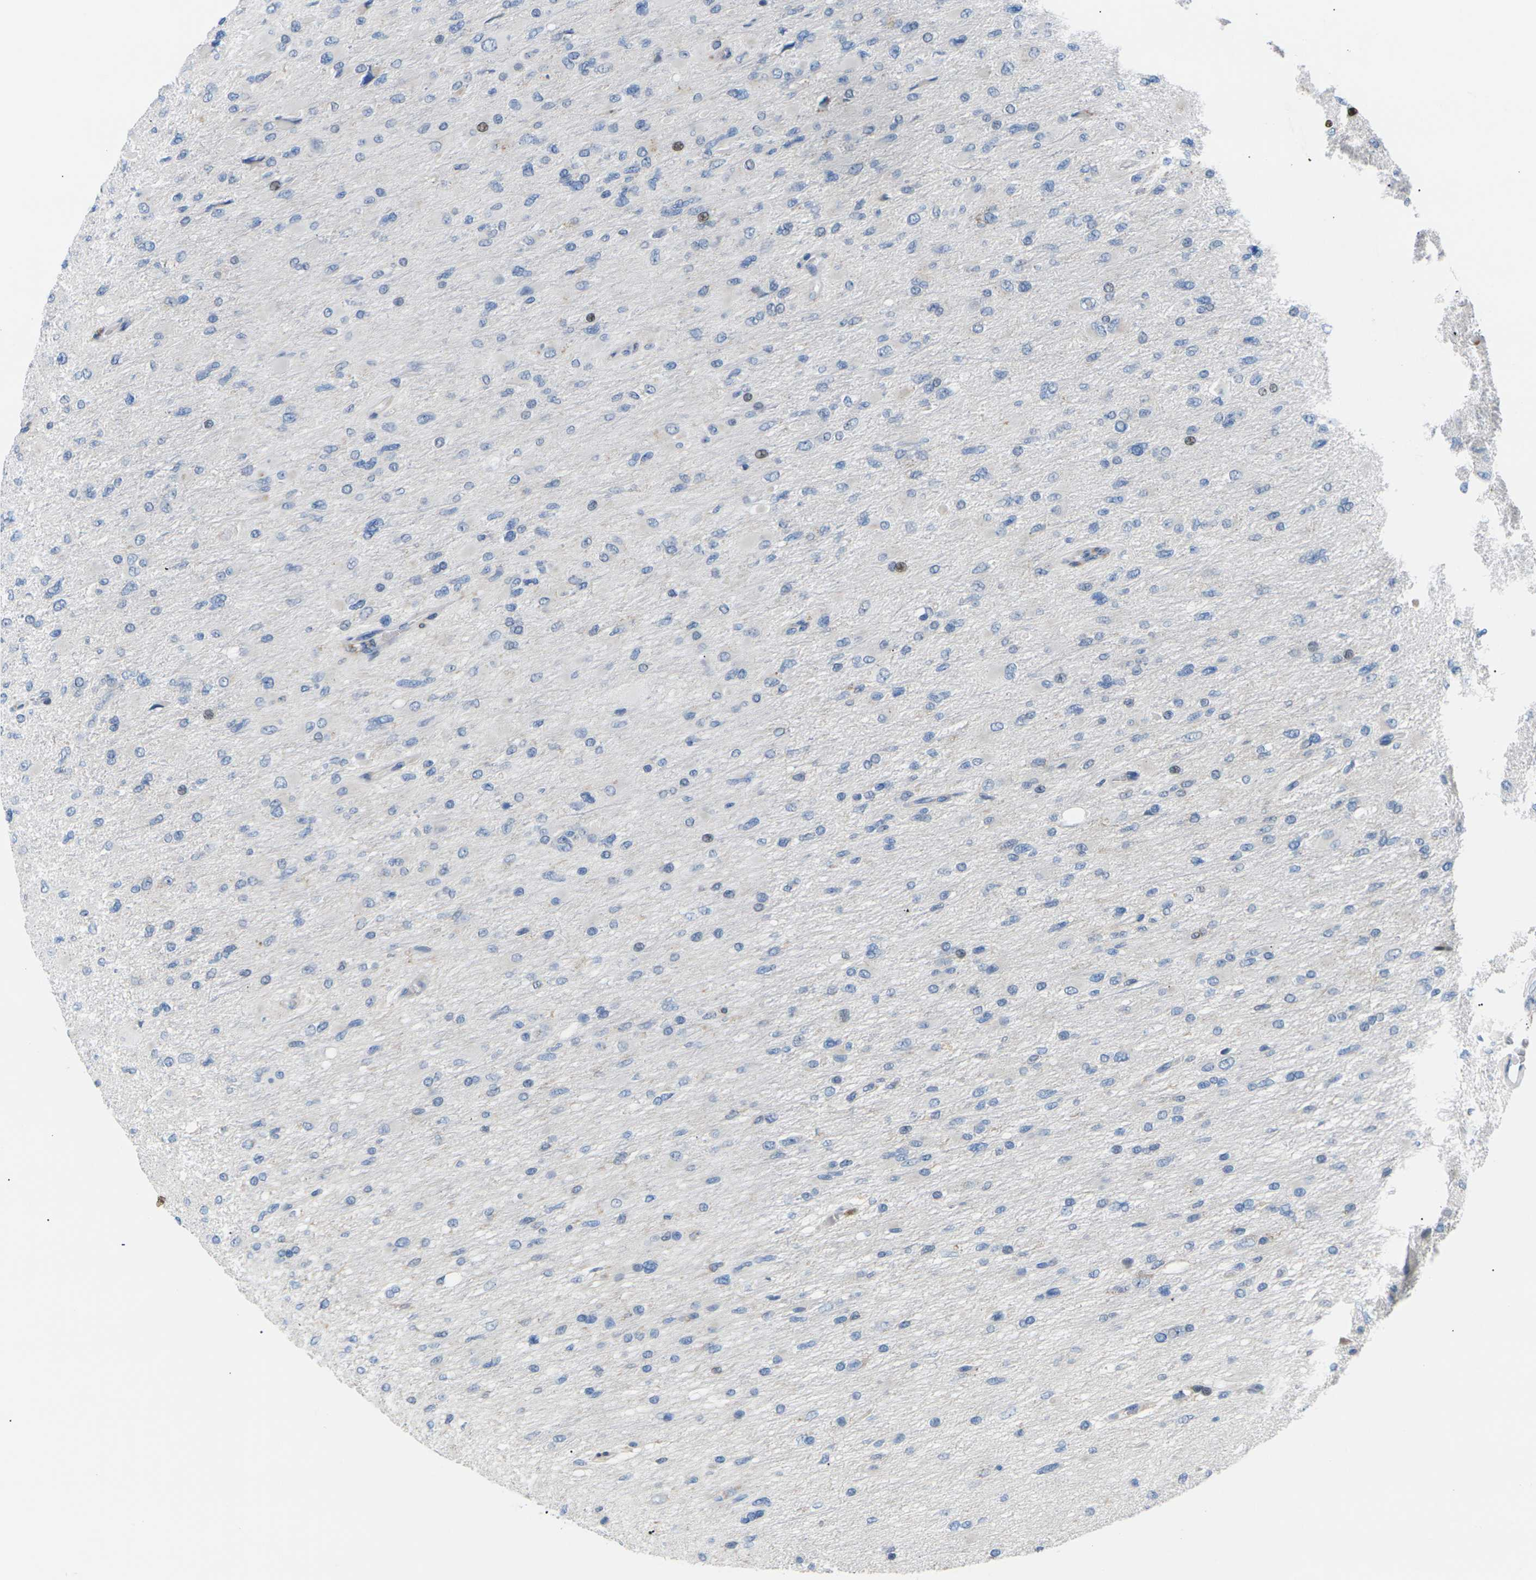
{"staining": {"intensity": "moderate", "quantity": "<25%", "location": "nuclear"}, "tissue": "glioma", "cell_type": "Tumor cells", "image_type": "cancer", "snomed": [{"axis": "morphology", "description": "Glioma, malignant, High grade"}, {"axis": "topography", "description": "Cerebral cortex"}], "caption": "A micrograph showing moderate nuclear positivity in approximately <25% of tumor cells in glioma, as visualized by brown immunohistochemical staining.", "gene": "RPS6KA3", "patient": {"sex": "female", "age": 36}}